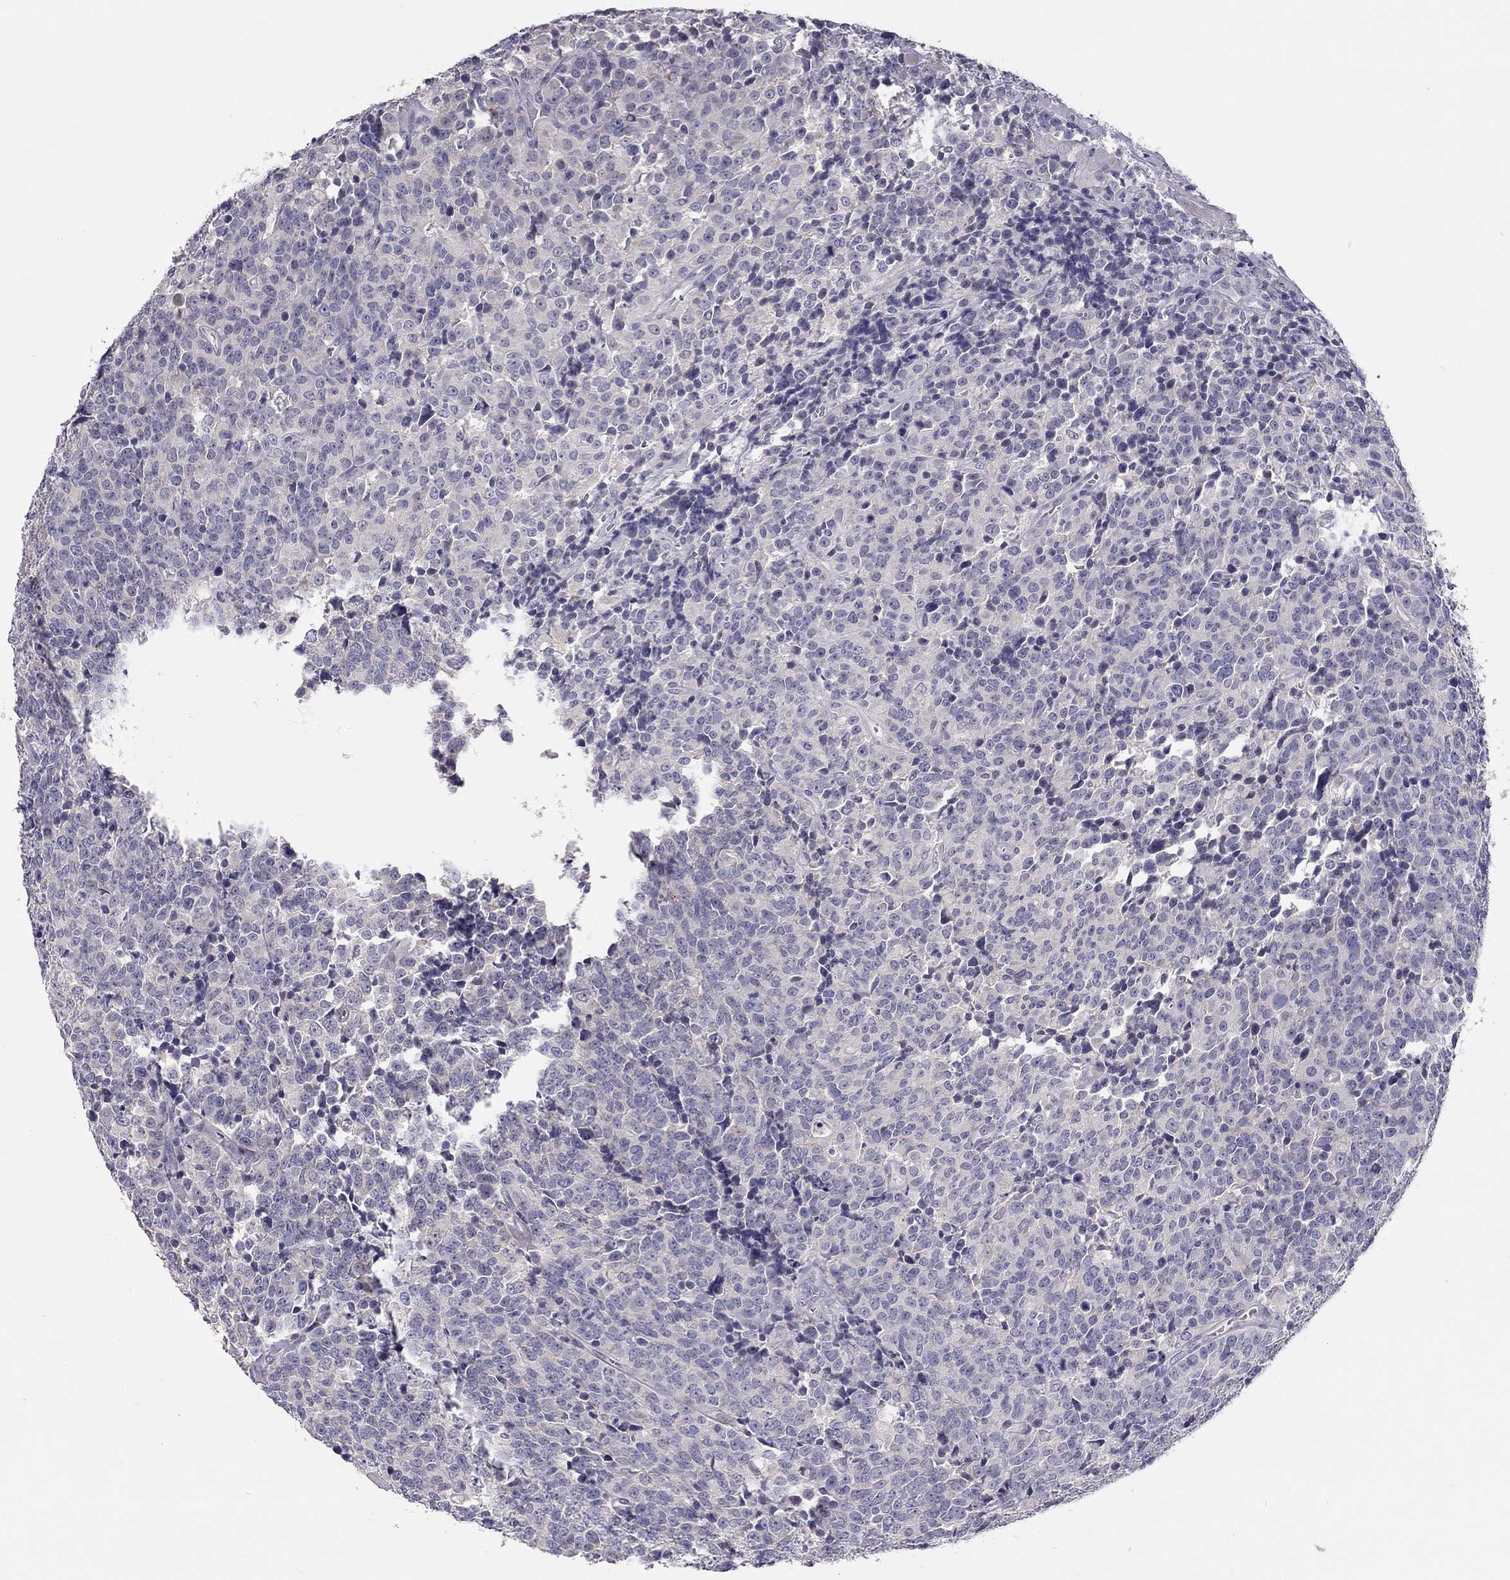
{"staining": {"intensity": "negative", "quantity": "none", "location": "none"}, "tissue": "prostate cancer", "cell_type": "Tumor cells", "image_type": "cancer", "snomed": [{"axis": "morphology", "description": "Adenocarcinoma, NOS"}, {"axis": "topography", "description": "Prostate"}], "caption": "An immunohistochemistry (IHC) histopathology image of prostate adenocarcinoma is shown. There is no staining in tumor cells of prostate adenocarcinoma. Brightfield microscopy of immunohistochemistry (IHC) stained with DAB (3,3'-diaminobenzidine) (brown) and hematoxylin (blue), captured at high magnification.", "gene": "SCARB1", "patient": {"sex": "male", "age": 67}}